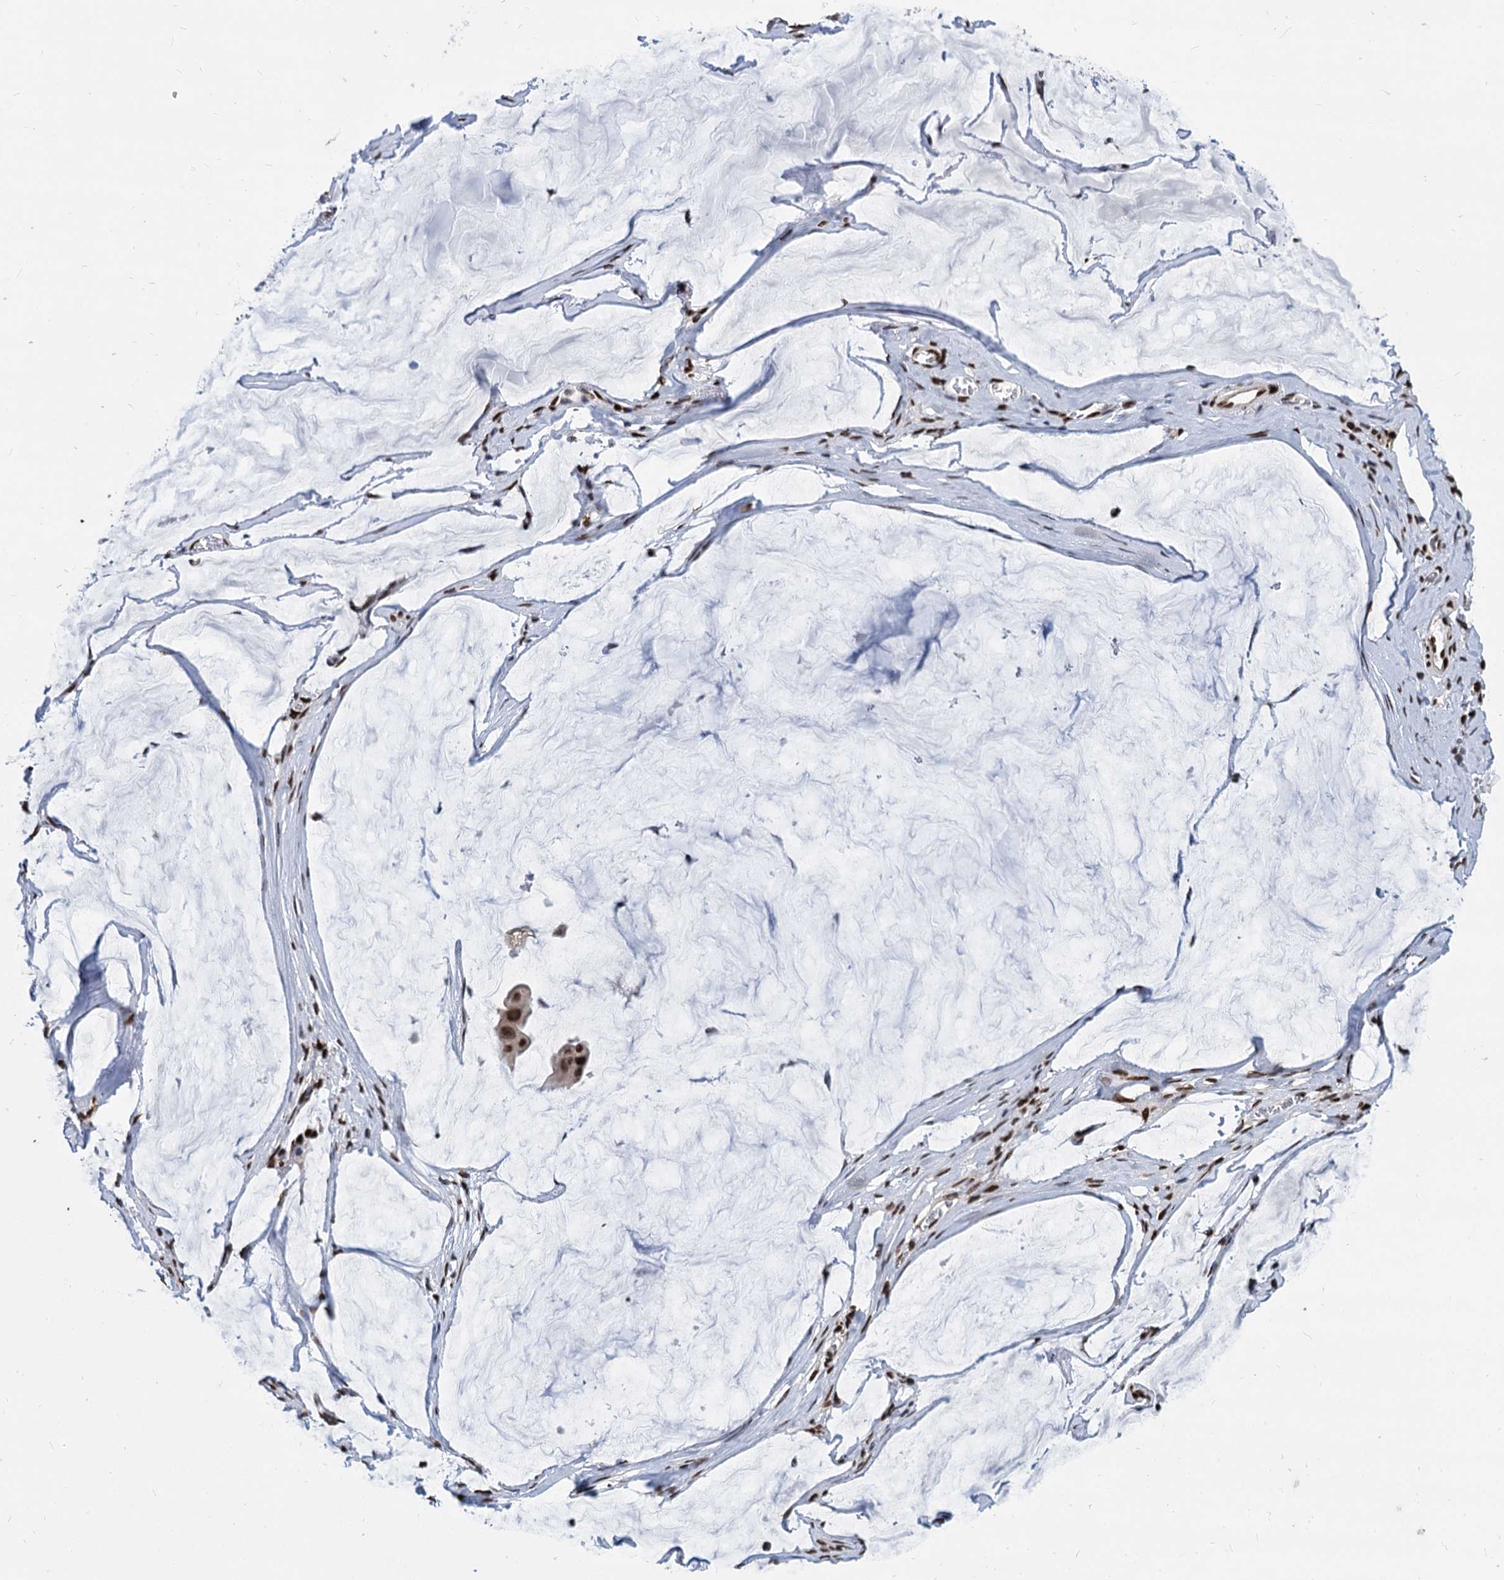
{"staining": {"intensity": "strong", "quantity": ">75%", "location": "nuclear"}, "tissue": "ovarian cancer", "cell_type": "Tumor cells", "image_type": "cancer", "snomed": [{"axis": "morphology", "description": "Cystadenocarcinoma, mucinous, NOS"}, {"axis": "topography", "description": "Ovary"}], "caption": "Brown immunohistochemical staining in mucinous cystadenocarcinoma (ovarian) demonstrates strong nuclear expression in about >75% of tumor cells.", "gene": "MECP2", "patient": {"sex": "female", "age": 73}}